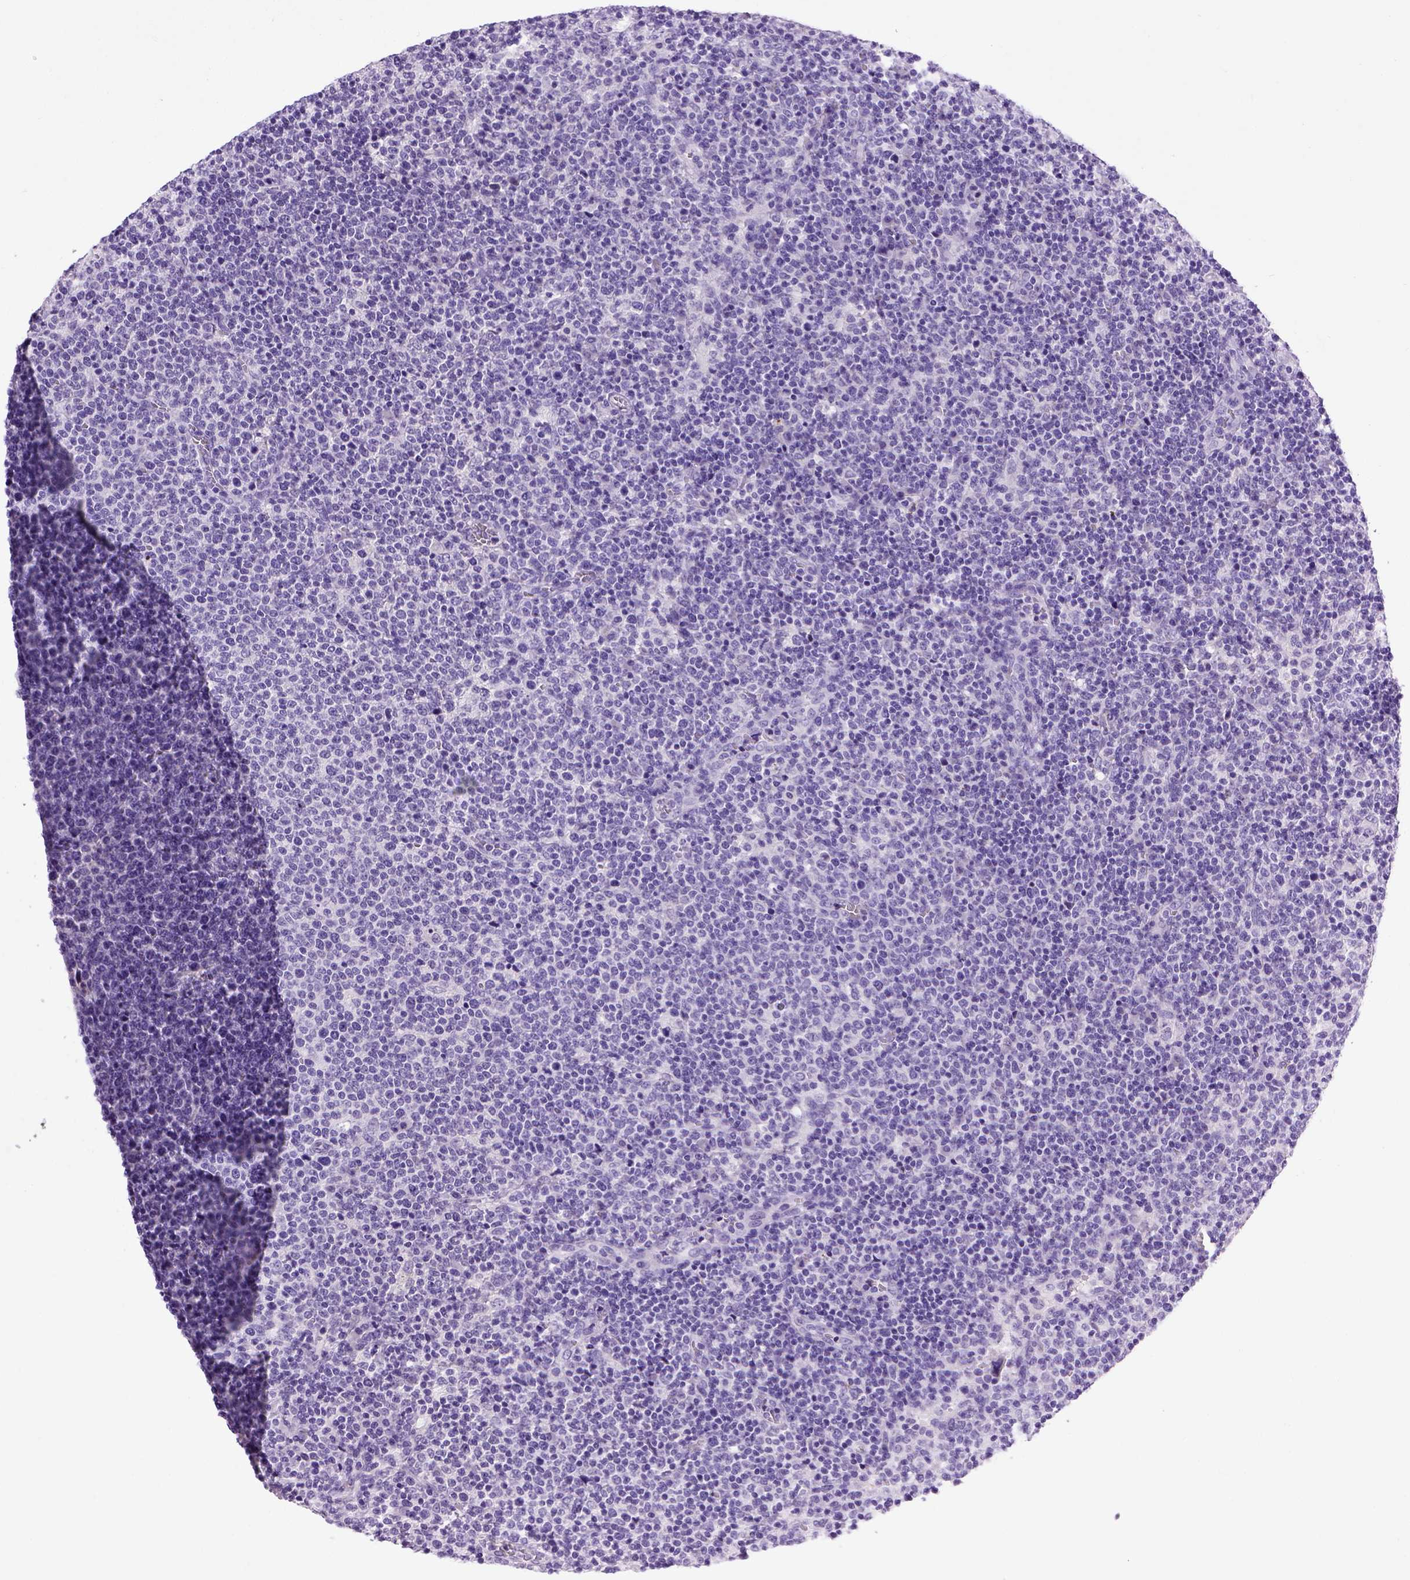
{"staining": {"intensity": "negative", "quantity": "none", "location": "none"}, "tissue": "lymphoma", "cell_type": "Tumor cells", "image_type": "cancer", "snomed": [{"axis": "morphology", "description": "Malignant lymphoma, non-Hodgkin's type, High grade"}, {"axis": "topography", "description": "Lymph node"}], "caption": "The immunohistochemistry histopathology image has no significant expression in tumor cells of malignant lymphoma, non-Hodgkin's type (high-grade) tissue.", "gene": "CDH1", "patient": {"sex": "male", "age": 61}}